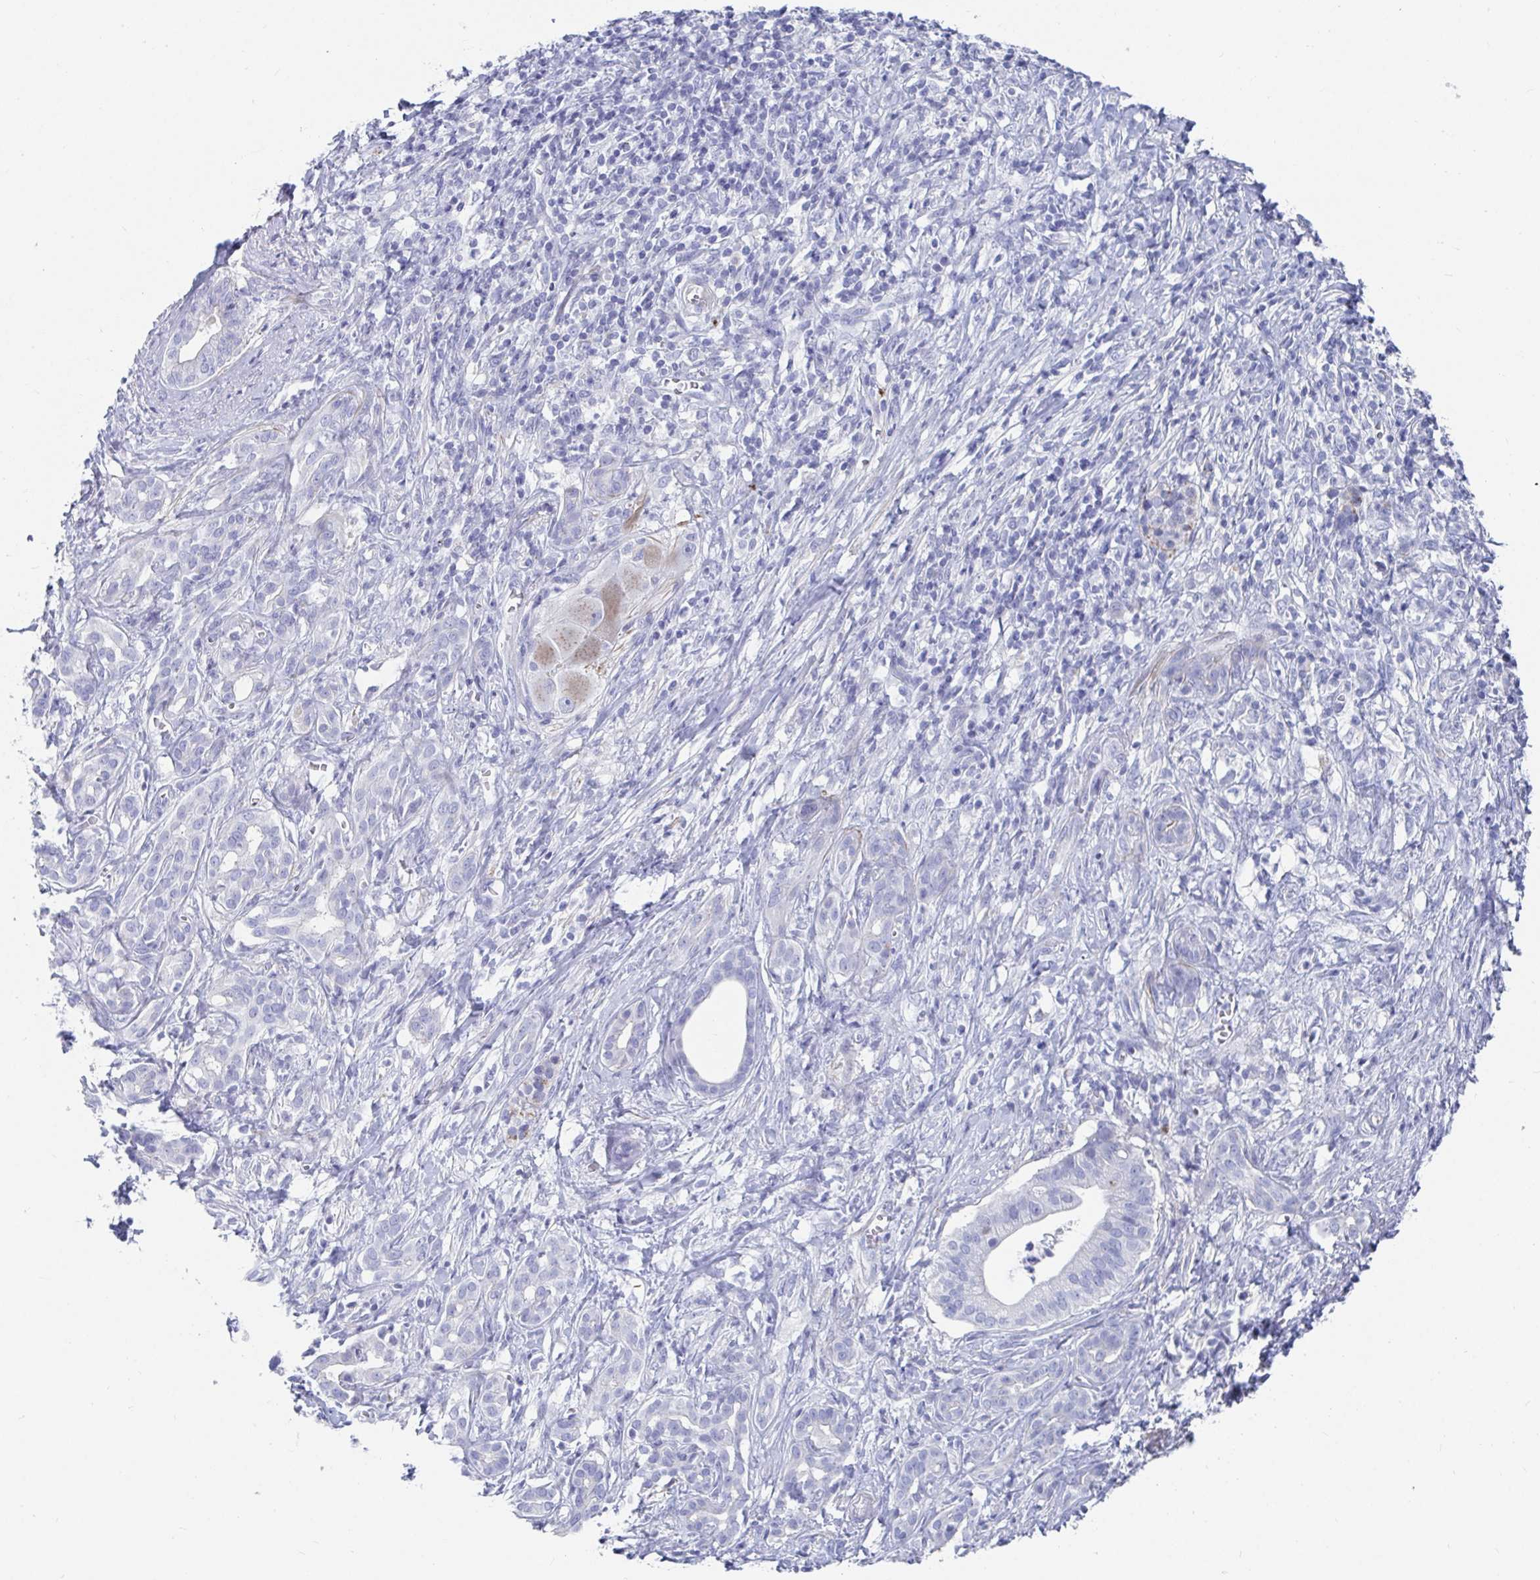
{"staining": {"intensity": "negative", "quantity": "none", "location": "none"}, "tissue": "pancreatic cancer", "cell_type": "Tumor cells", "image_type": "cancer", "snomed": [{"axis": "morphology", "description": "Adenocarcinoma, NOS"}, {"axis": "topography", "description": "Pancreas"}], "caption": "Protein analysis of adenocarcinoma (pancreatic) reveals no significant staining in tumor cells.", "gene": "ZFP82", "patient": {"sex": "male", "age": 61}}